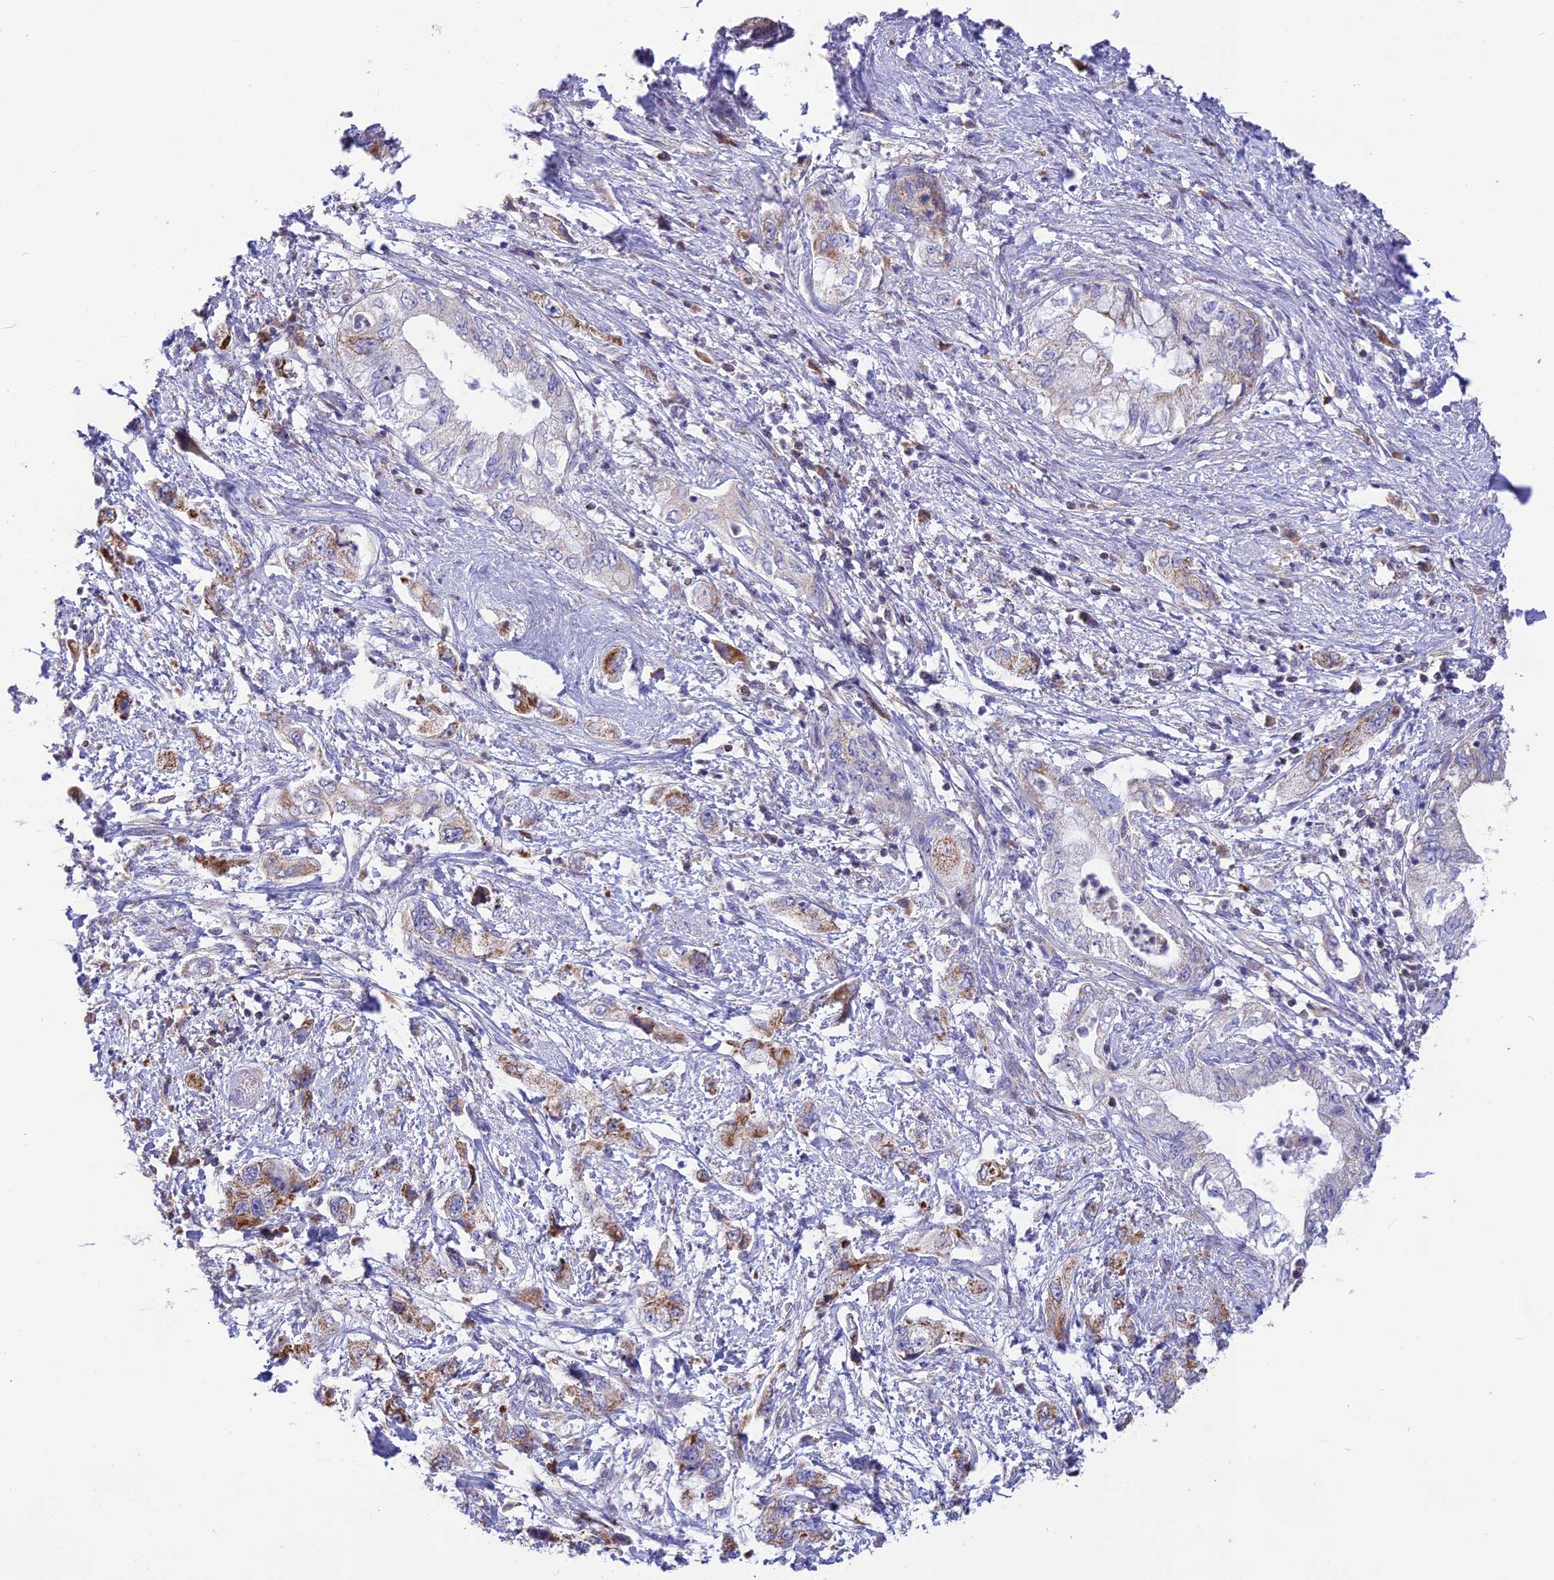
{"staining": {"intensity": "moderate", "quantity": "<25%", "location": "cytoplasmic/membranous"}, "tissue": "pancreatic cancer", "cell_type": "Tumor cells", "image_type": "cancer", "snomed": [{"axis": "morphology", "description": "Adenocarcinoma, NOS"}, {"axis": "topography", "description": "Pancreas"}], "caption": "Human pancreatic cancer stained with a protein marker shows moderate staining in tumor cells.", "gene": "DOC2B", "patient": {"sex": "female", "age": 73}}